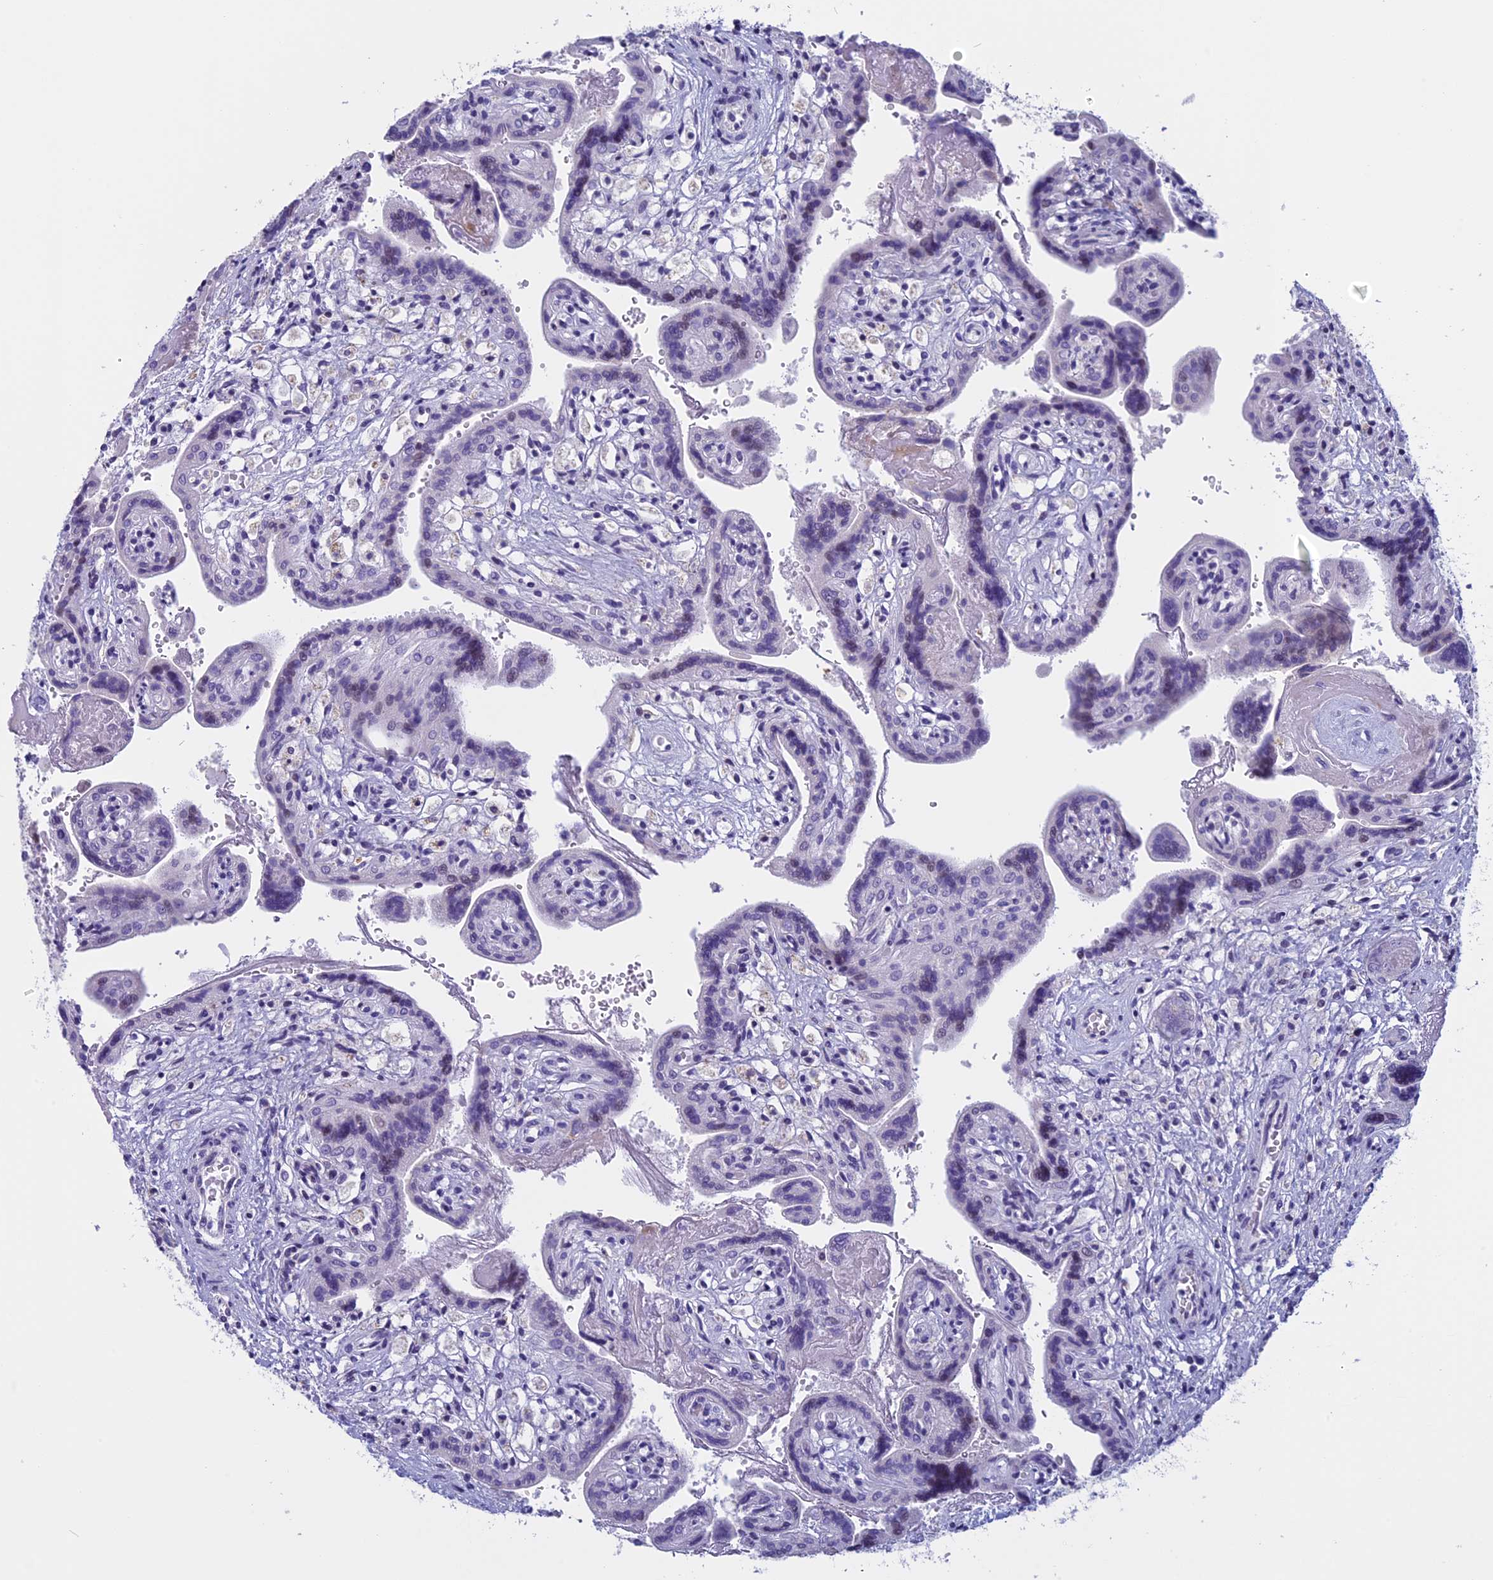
{"staining": {"intensity": "negative", "quantity": "none", "location": "none"}, "tissue": "placenta", "cell_type": "Decidual cells", "image_type": "normal", "snomed": [{"axis": "morphology", "description": "Normal tissue, NOS"}, {"axis": "topography", "description": "Placenta"}], "caption": "Human placenta stained for a protein using immunohistochemistry (IHC) demonstrates no expression in decidual cells.", "gene": "ZNF563", "patient": {"sex": "female", "age": 37}}